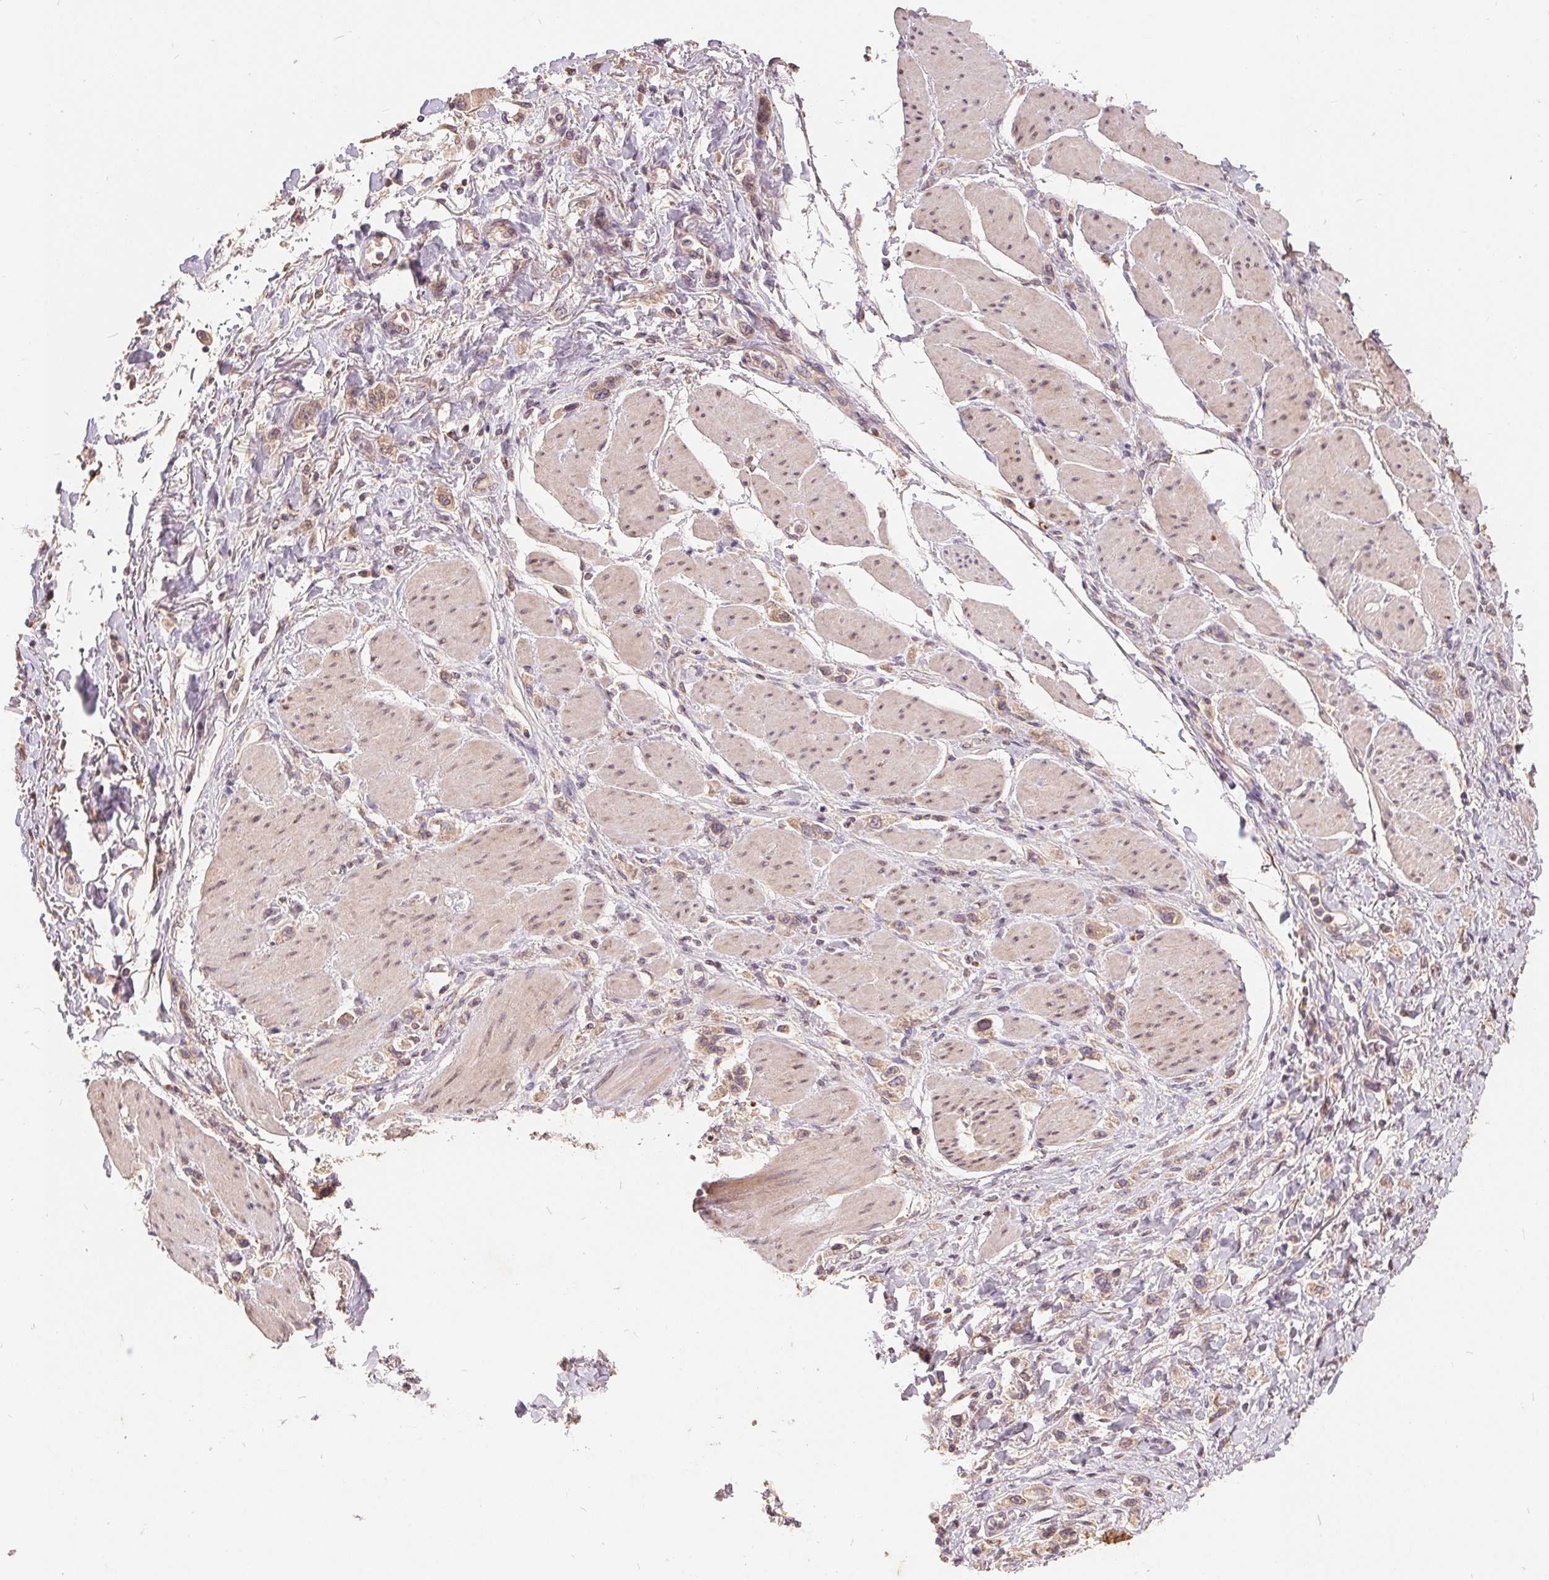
{"staining": {"intensity": "weak", "quantity": "25%-75%", "location": "cytoplasmic/membranous"}, "tissue": "stomach cancer", "cell_type": "Tumor cells", "image_type": "cancer", "snomed": [{"axis": "morphology", "description": "Adenocarcinoma, NOS"}, {"axis": "topography", "description": "Stomach"}], "caption": "Approximately 25%-75% of tumor cells in human stomach cancer demonstrate weak cytoplasmic/membranous protein positivity as visualized by brown immunohistochemical staining.", "gene": "CDIPT", "patient": {"sex": "female", "age": 65}}